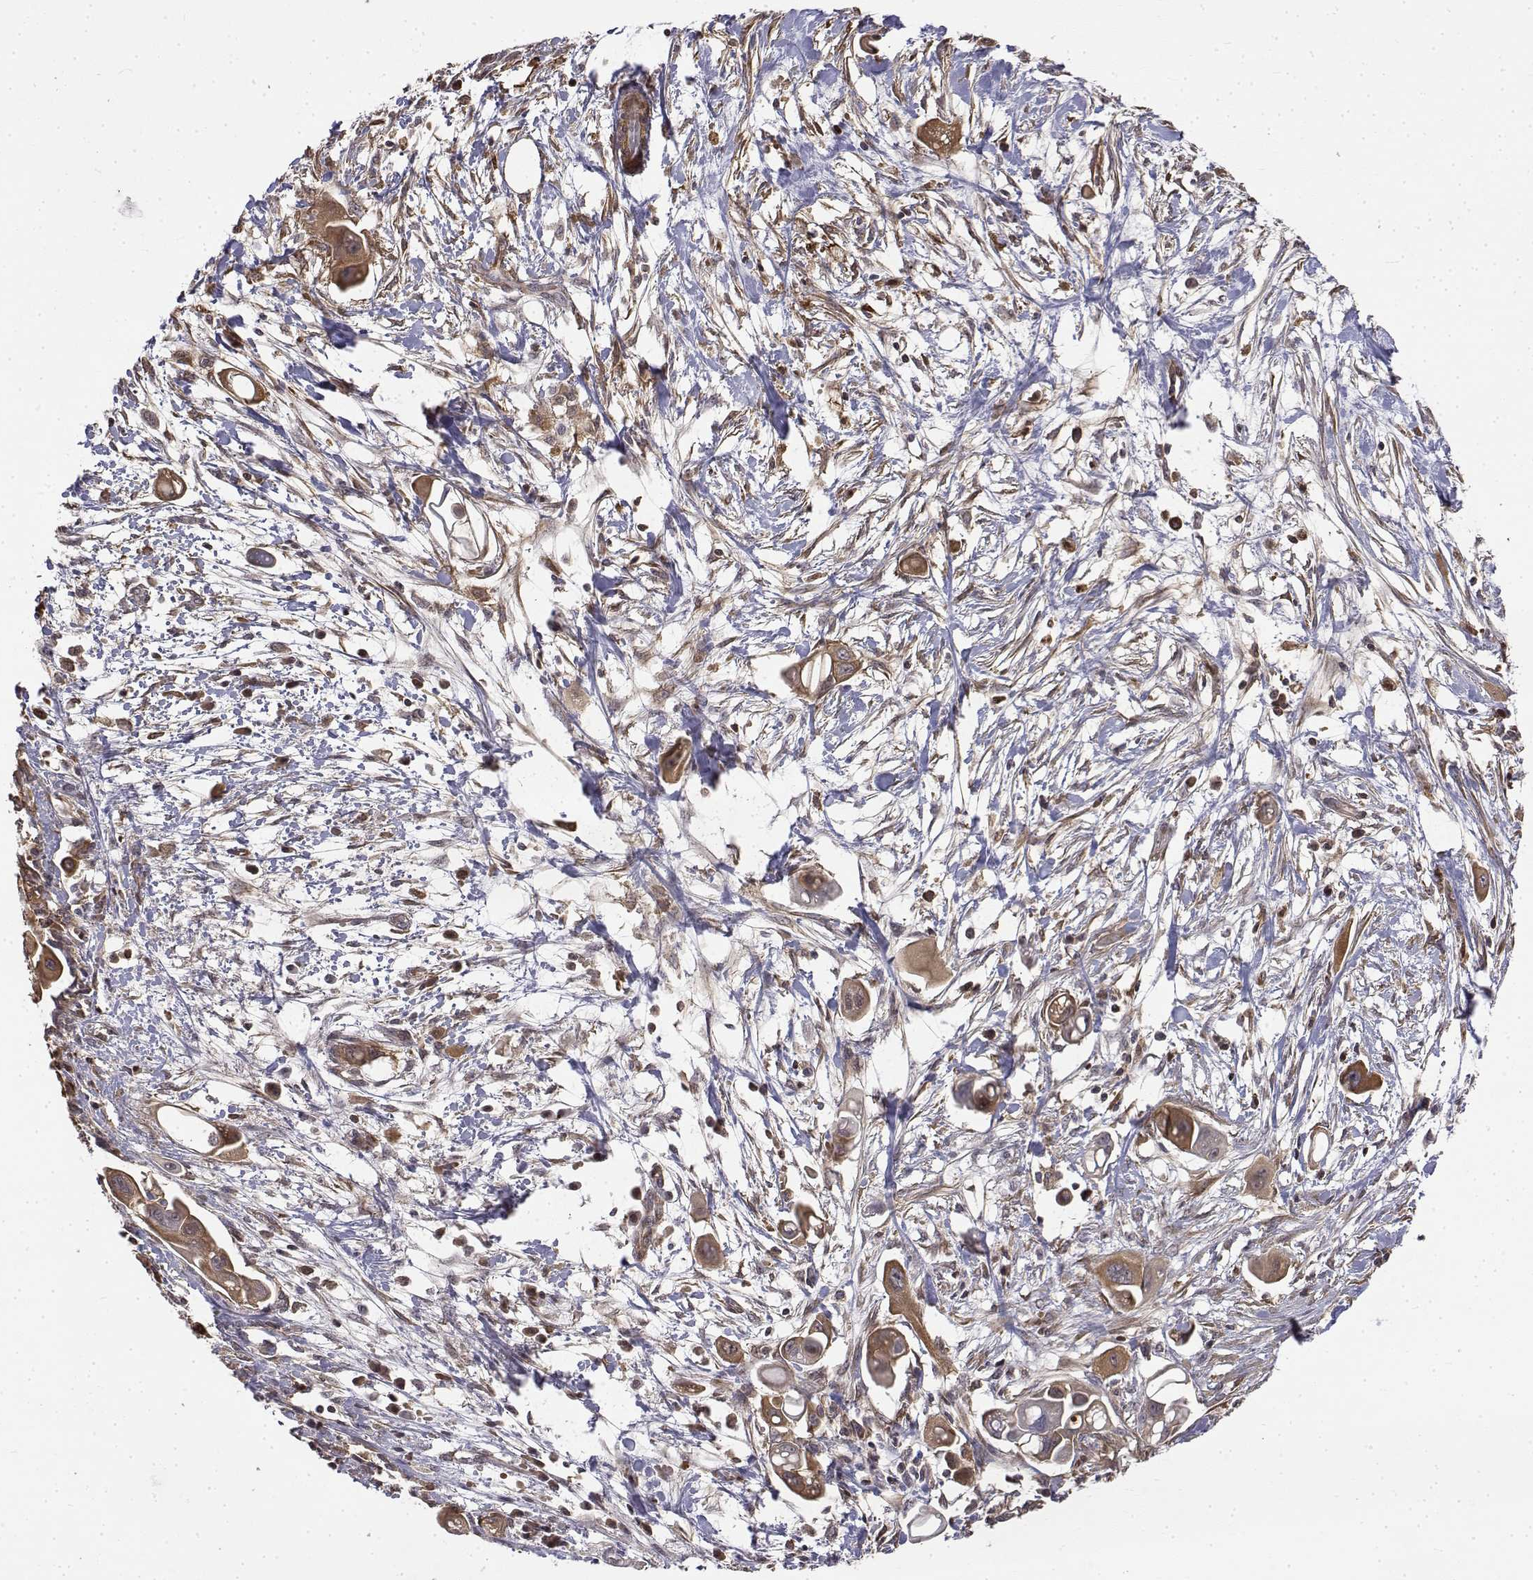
{"staining": {"intensity": "weak", "quantity": "25%-75%", "location": "cytoplasmic/membranous"}, "tissue": "pancreatic cancer", "cell_type": "Tumor cells", "image_type": "cancer", "snomed": [{"axis": "morphology", "description": "Adenocarcinoma, NOS"}, {"axis": "topography", "description": "Pancreas"}], "caption": "There is low levels of weak cytoplasmic/membranous positivity in tumor cells of pancreatic cancer (adenocarcinoma), as demonstrated by immunohistochemical staining (brown color).", "gene": "ITGA7", "patient": {"sex": "male", "age": 50}}